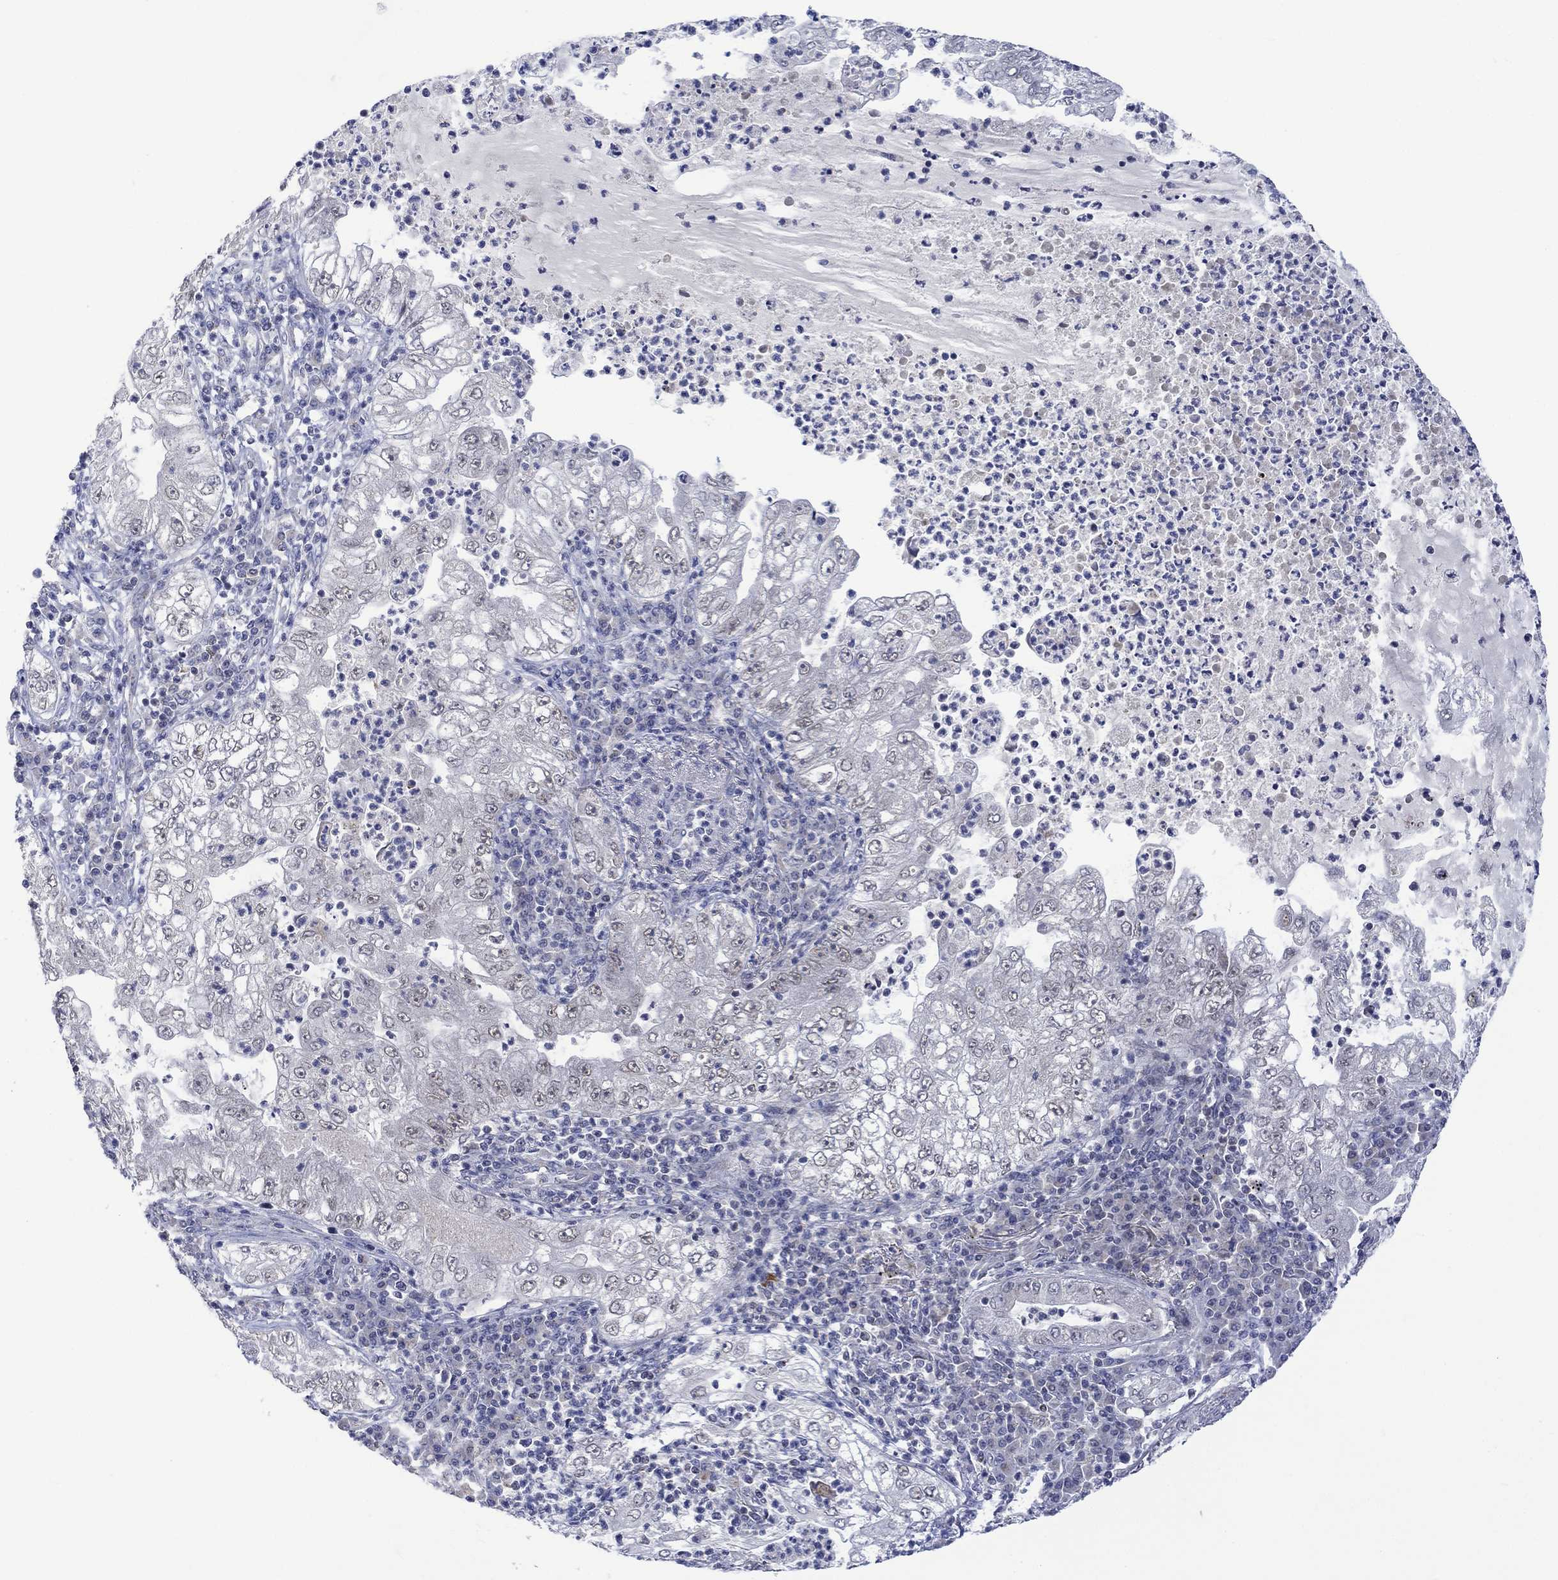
{"staining": {"intensity": "negative", "quantity": "none", "location": "none"}, "tissue": "lung cancer", "cell_type": "Tumor cells", "image_type": "cancer", "snomed": [{"axis": "morphology", "description": "Adenocarcinoma, NOS"}, {"axis": "topography", "description": "Lung"}], "caption": "Immunohistochemical staining of human lung cancer exhibits no significant positivity in tumor cells.", "gene": "SLC48A1", "patient": {"sex": "female", "age": 73}}